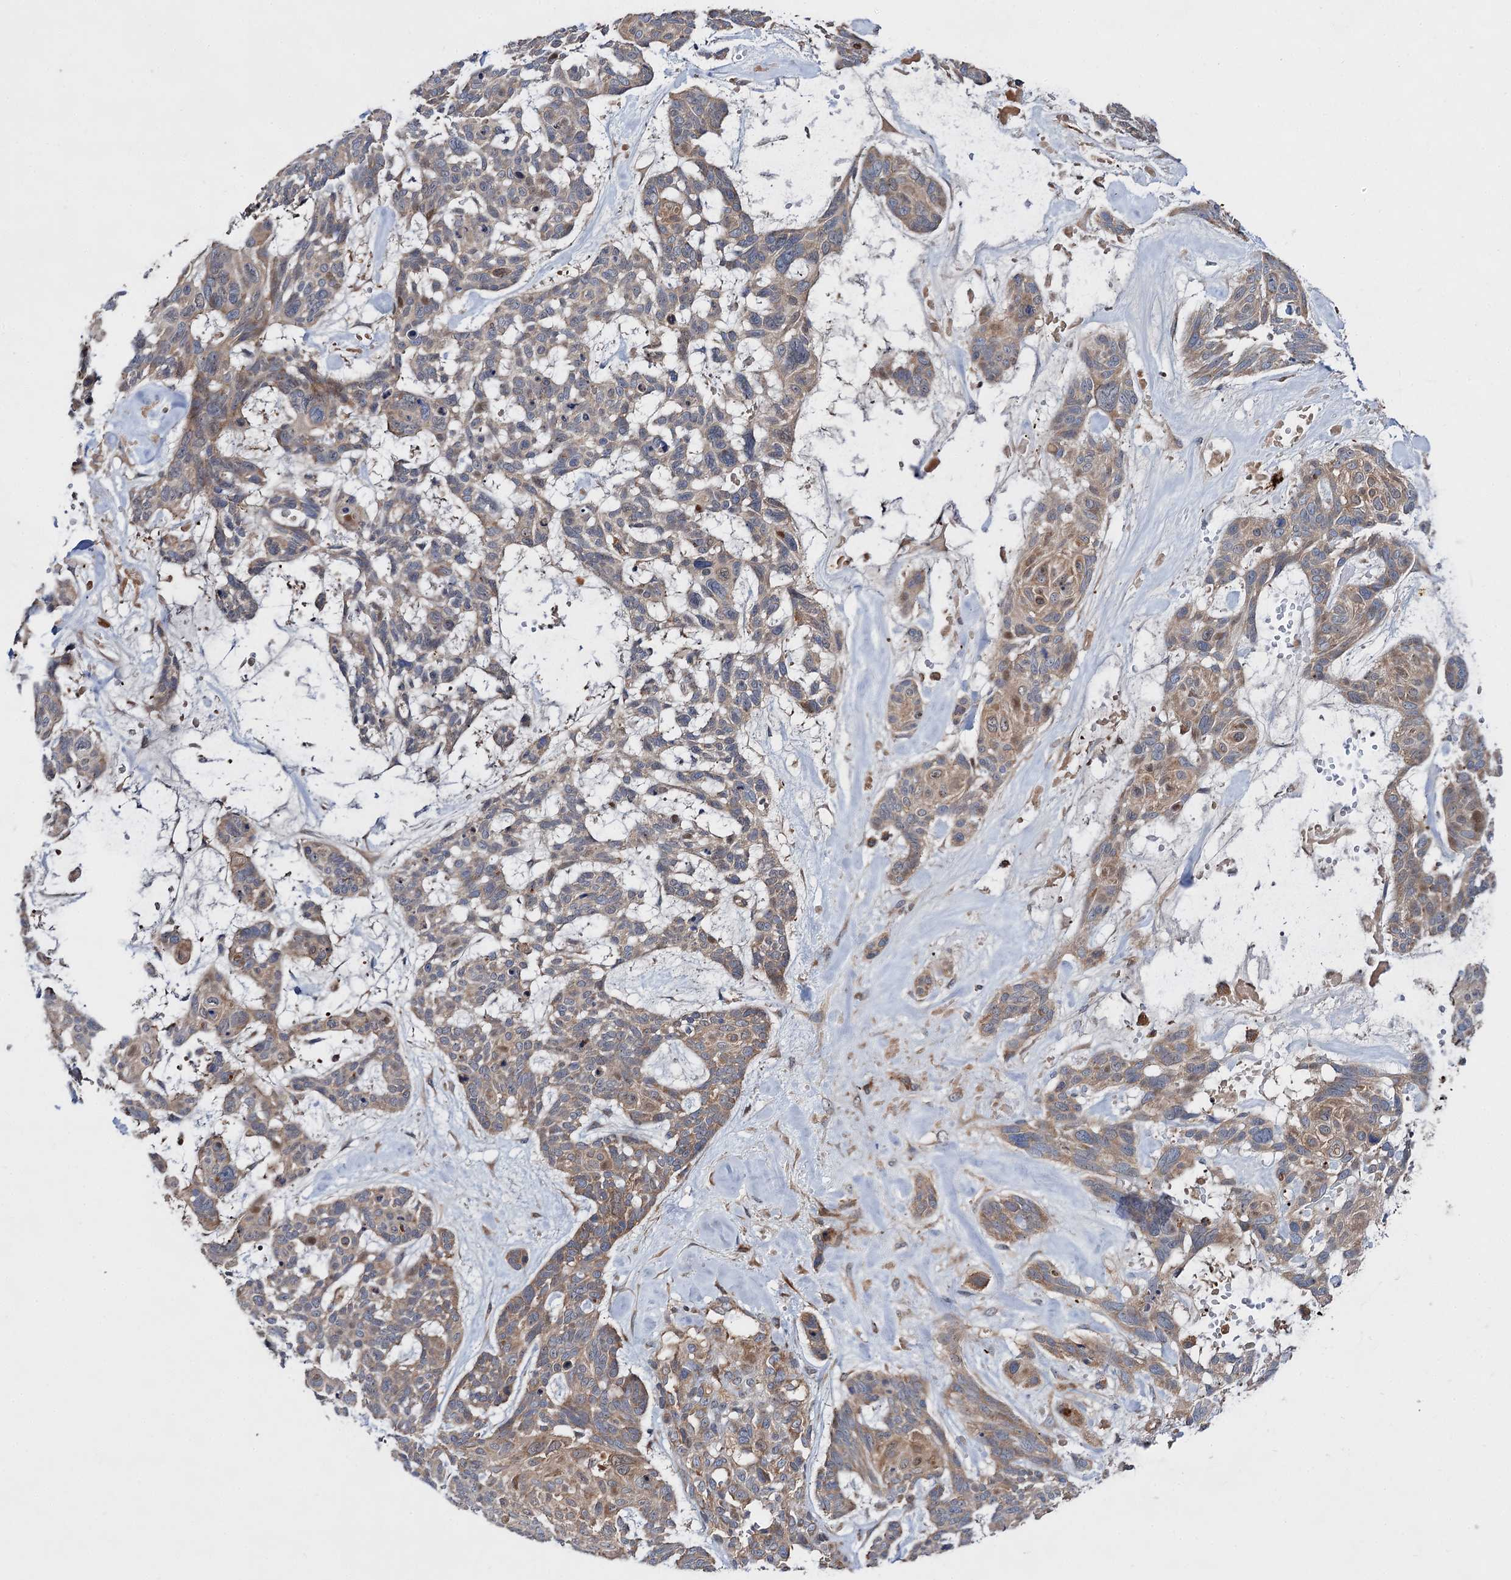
{"staining": {"intensity": "weak", "quantity": ">75%", "location": "cytoplasmic/membranous"}, "tissue": "skin cancer", "cell_type": "Tumor cells", "image_type": "cancer", "snomed": [{"axis": "morphology", "description": "Basal cell carcinoma"}, {"axis": "topography", "description": "Skin"}], "caption": "An immunohistochemistry (IHC) image of neoplastic tissue is shown. Protein staining in brown highlights weak cytoplasmic/membranous positivity in skin cancer (basal cell carcinoma) within tumor cells. (DAB (3,3'-diaminobenzidine) IHC, brown staining for protein, blue staining for nuclei).", "gene": "NAA25", "patient": {"sex": "male", "age": 88}}